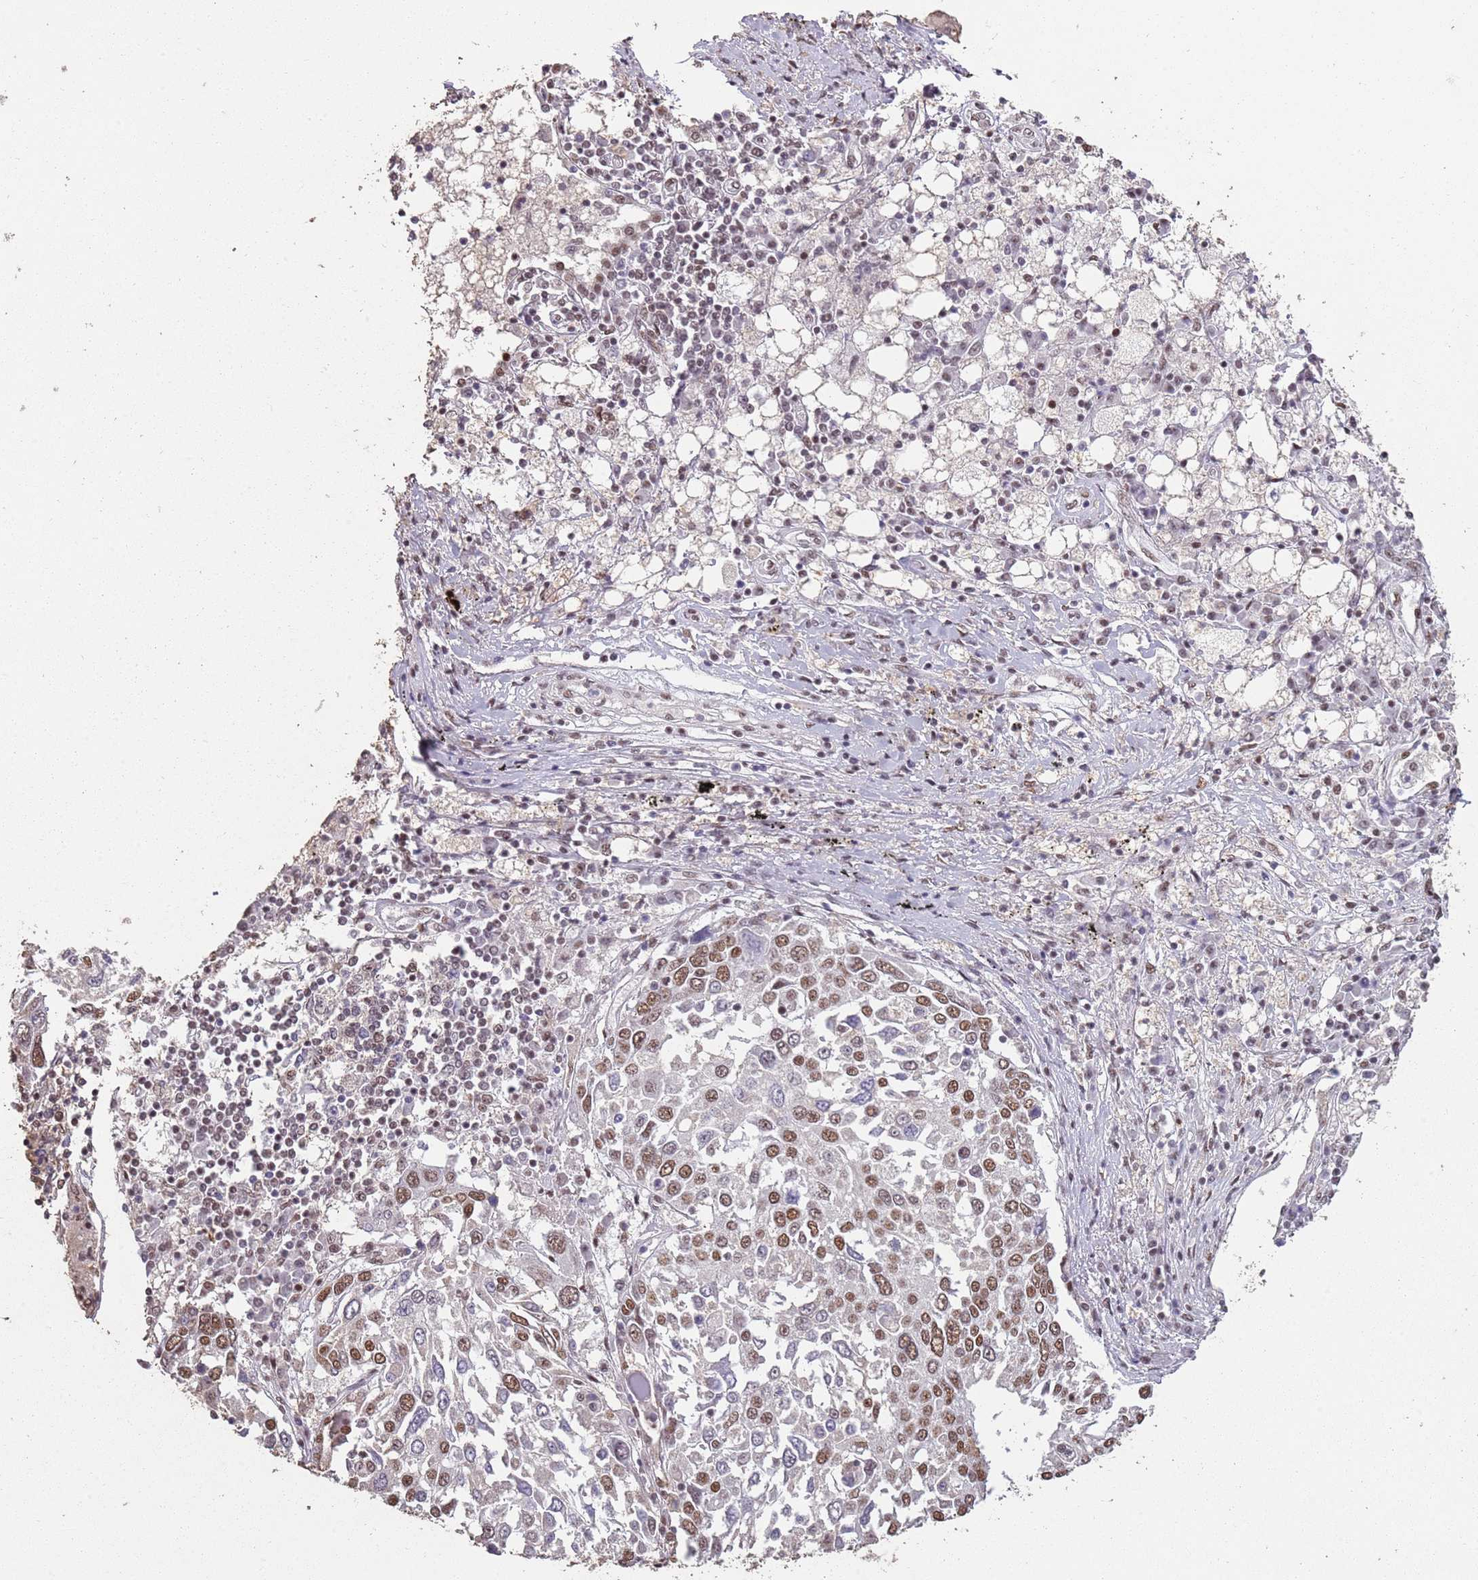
{"staining": {"intensity": "moderate", "quantity": "25%-75%", "location": "nuclear"}, "tissue": "lung cancer", "cell_type": "Tumor cells", "image_type": "cancer", "snomed": [{"axis": "morphology", "description": "Squamous cell carcinoma, NOS"}, {"axis": "topography", "description": "Lung"}], "caption": "Tumor cells exhibit medium levels of moderate nuclear positivity in about 25%-75% of cells in human lung cancer.", "gene": "ARL14EP", "patient": {"sex": "male", "age": 65}}